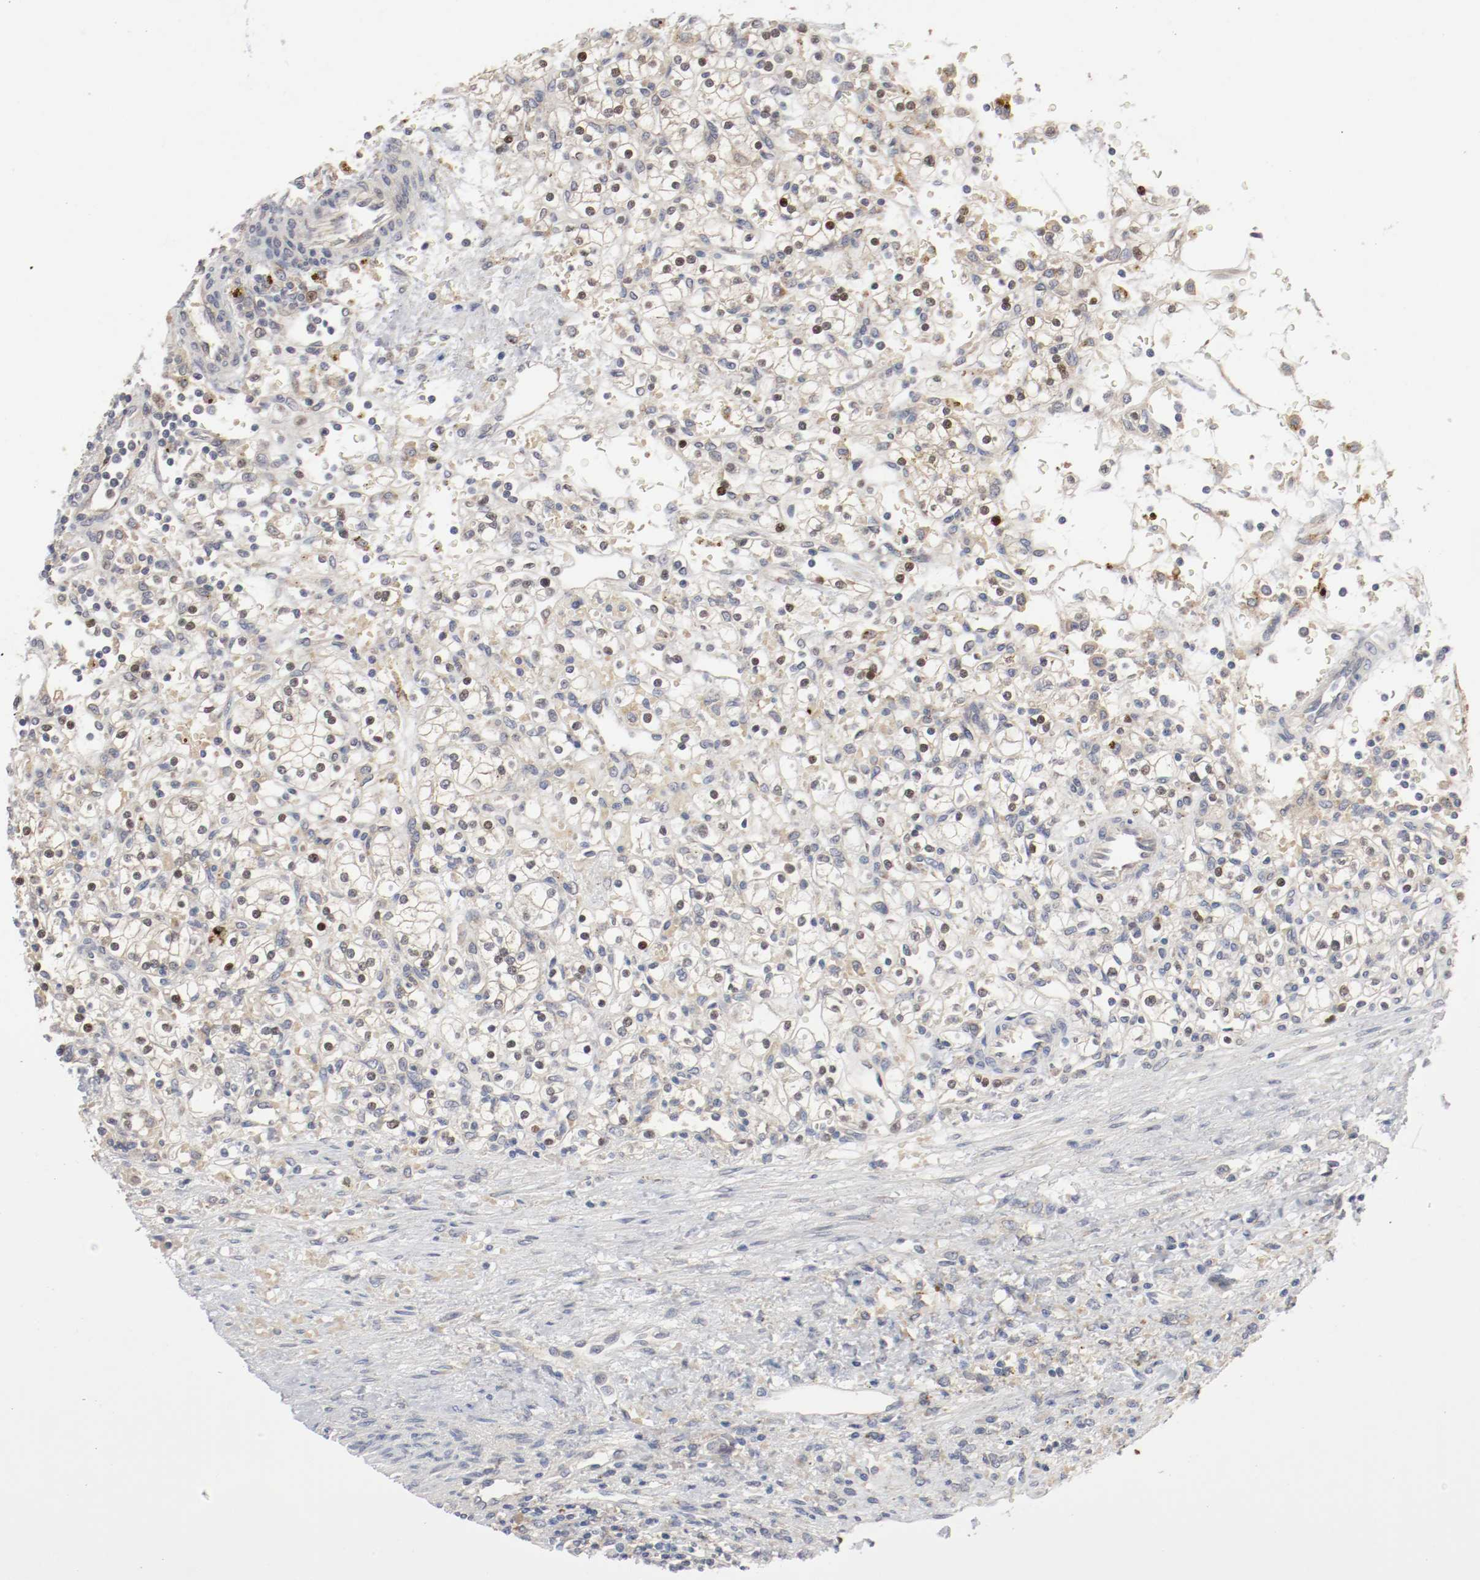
{"staining": {"intensity": "weak", "quantity": ">75%", "location": "cytoplasmic/membranous"}, "tissue": "renal cancer", "cell_type": "Tumor cells", "image_type": "cancer", "snomed": [{"axis": "morphology", "description": "Normal tissue, NOS"}, {"axis": "morphology", "description": "Adenocarcinoma, NOS"}, {"axis": "topography", "description": "Kidney"}], "caption": "The immunohistochemical stain highlights weak cytoplasmic/membranous expression in tumor cells of renal cancer tissue. (DAB (3,3'-diaminobenzidine) IHC, brown staining for protein, blue staining for nuclei).", "gene": "REN", "patient": {"sex": "female", "age": 55}}